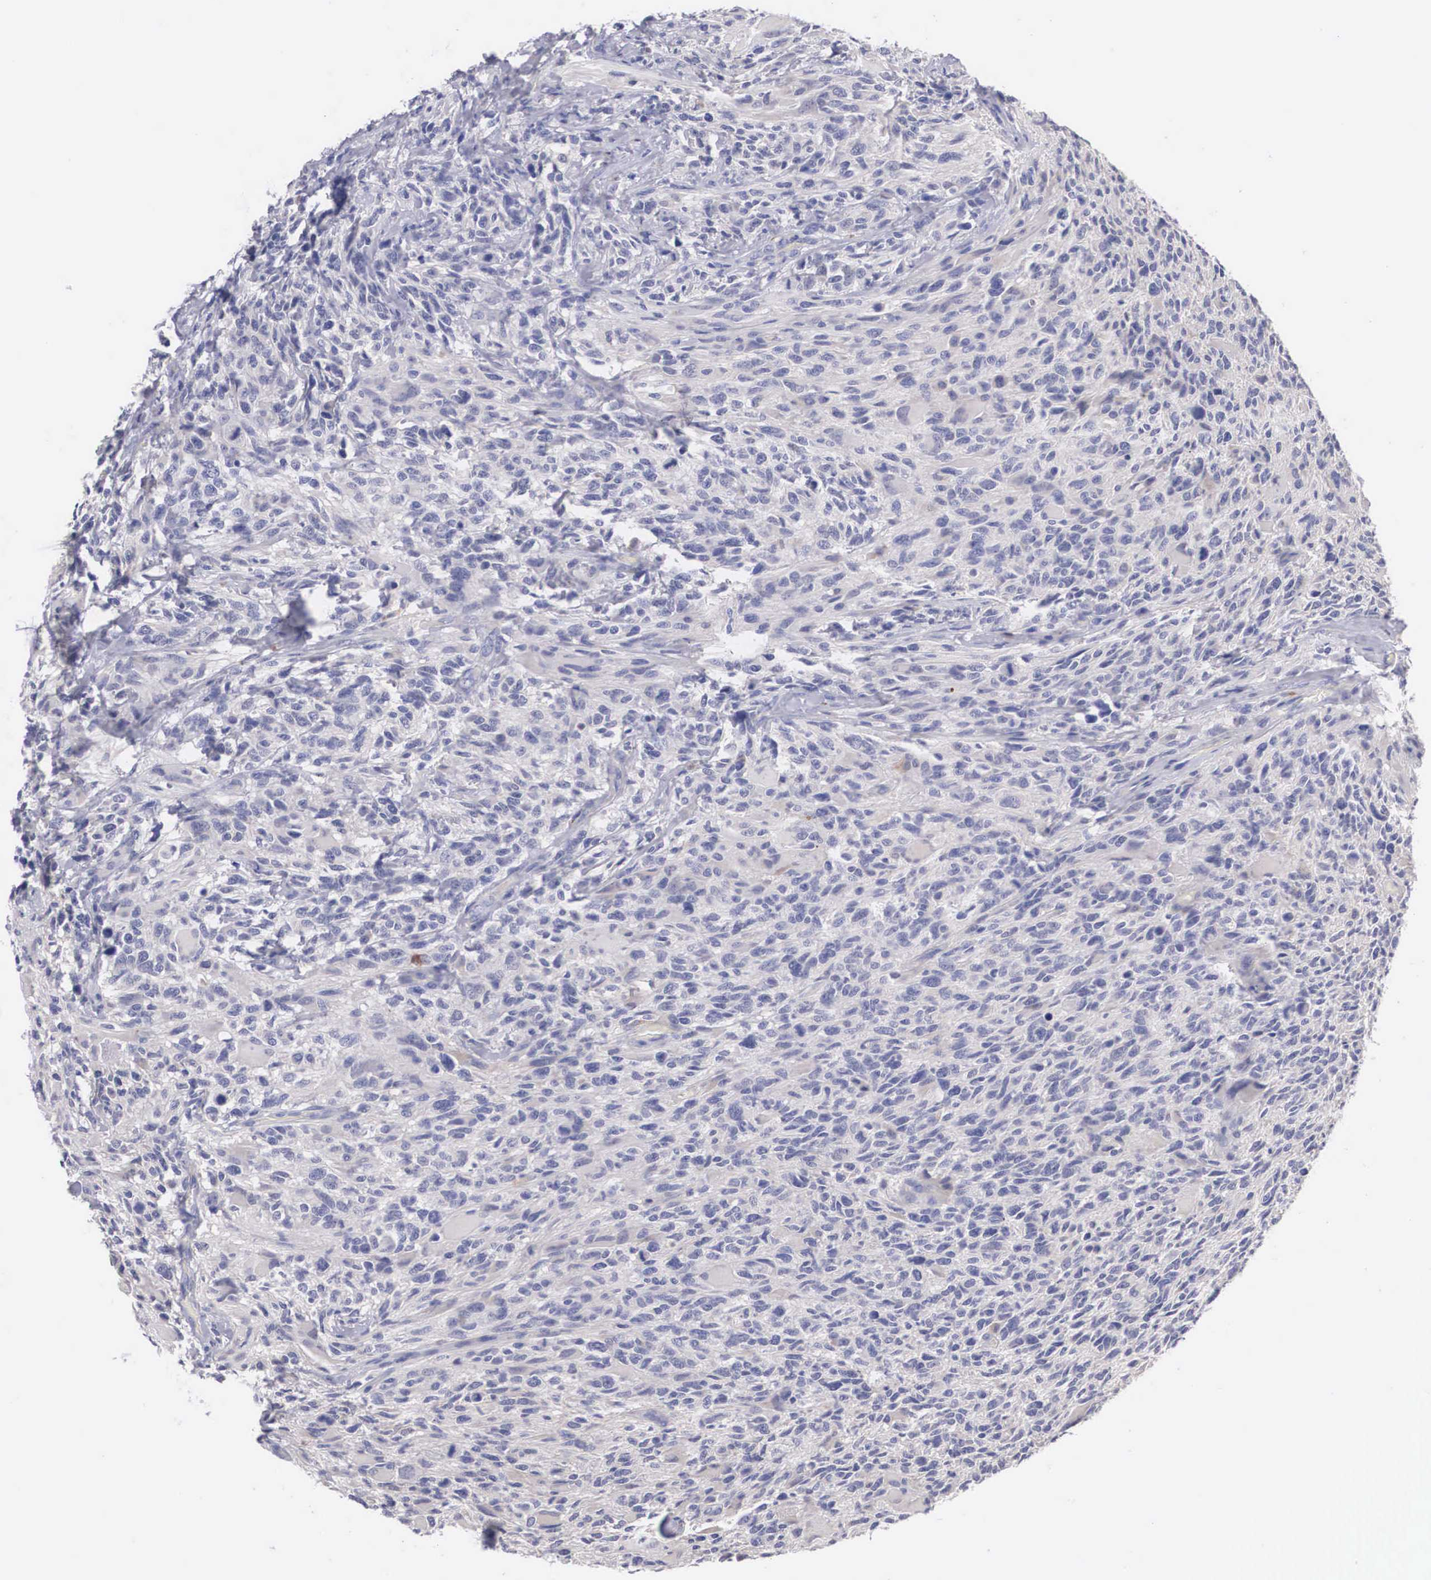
{"staining": {"intensity": "weak", "quantity": ">75%", "location": "cytoplasmic/membranous"}, "tissue": "glioma", "cell_type": "Tumor cells", "image_type": "cancer", "snomed": [{"axis": "morphology", "description": "Glioma, malignant, High grade"}, {"axis": "topography", "description": "Brain"}], "caption": "The photomicrograph reveals staining of glioma, revealing weak cytoplasmic/membranous protein positivity (brown color) within tumor cells.", "gene": "ABHD4", "patient": {"sex": "male", "age": 69}}